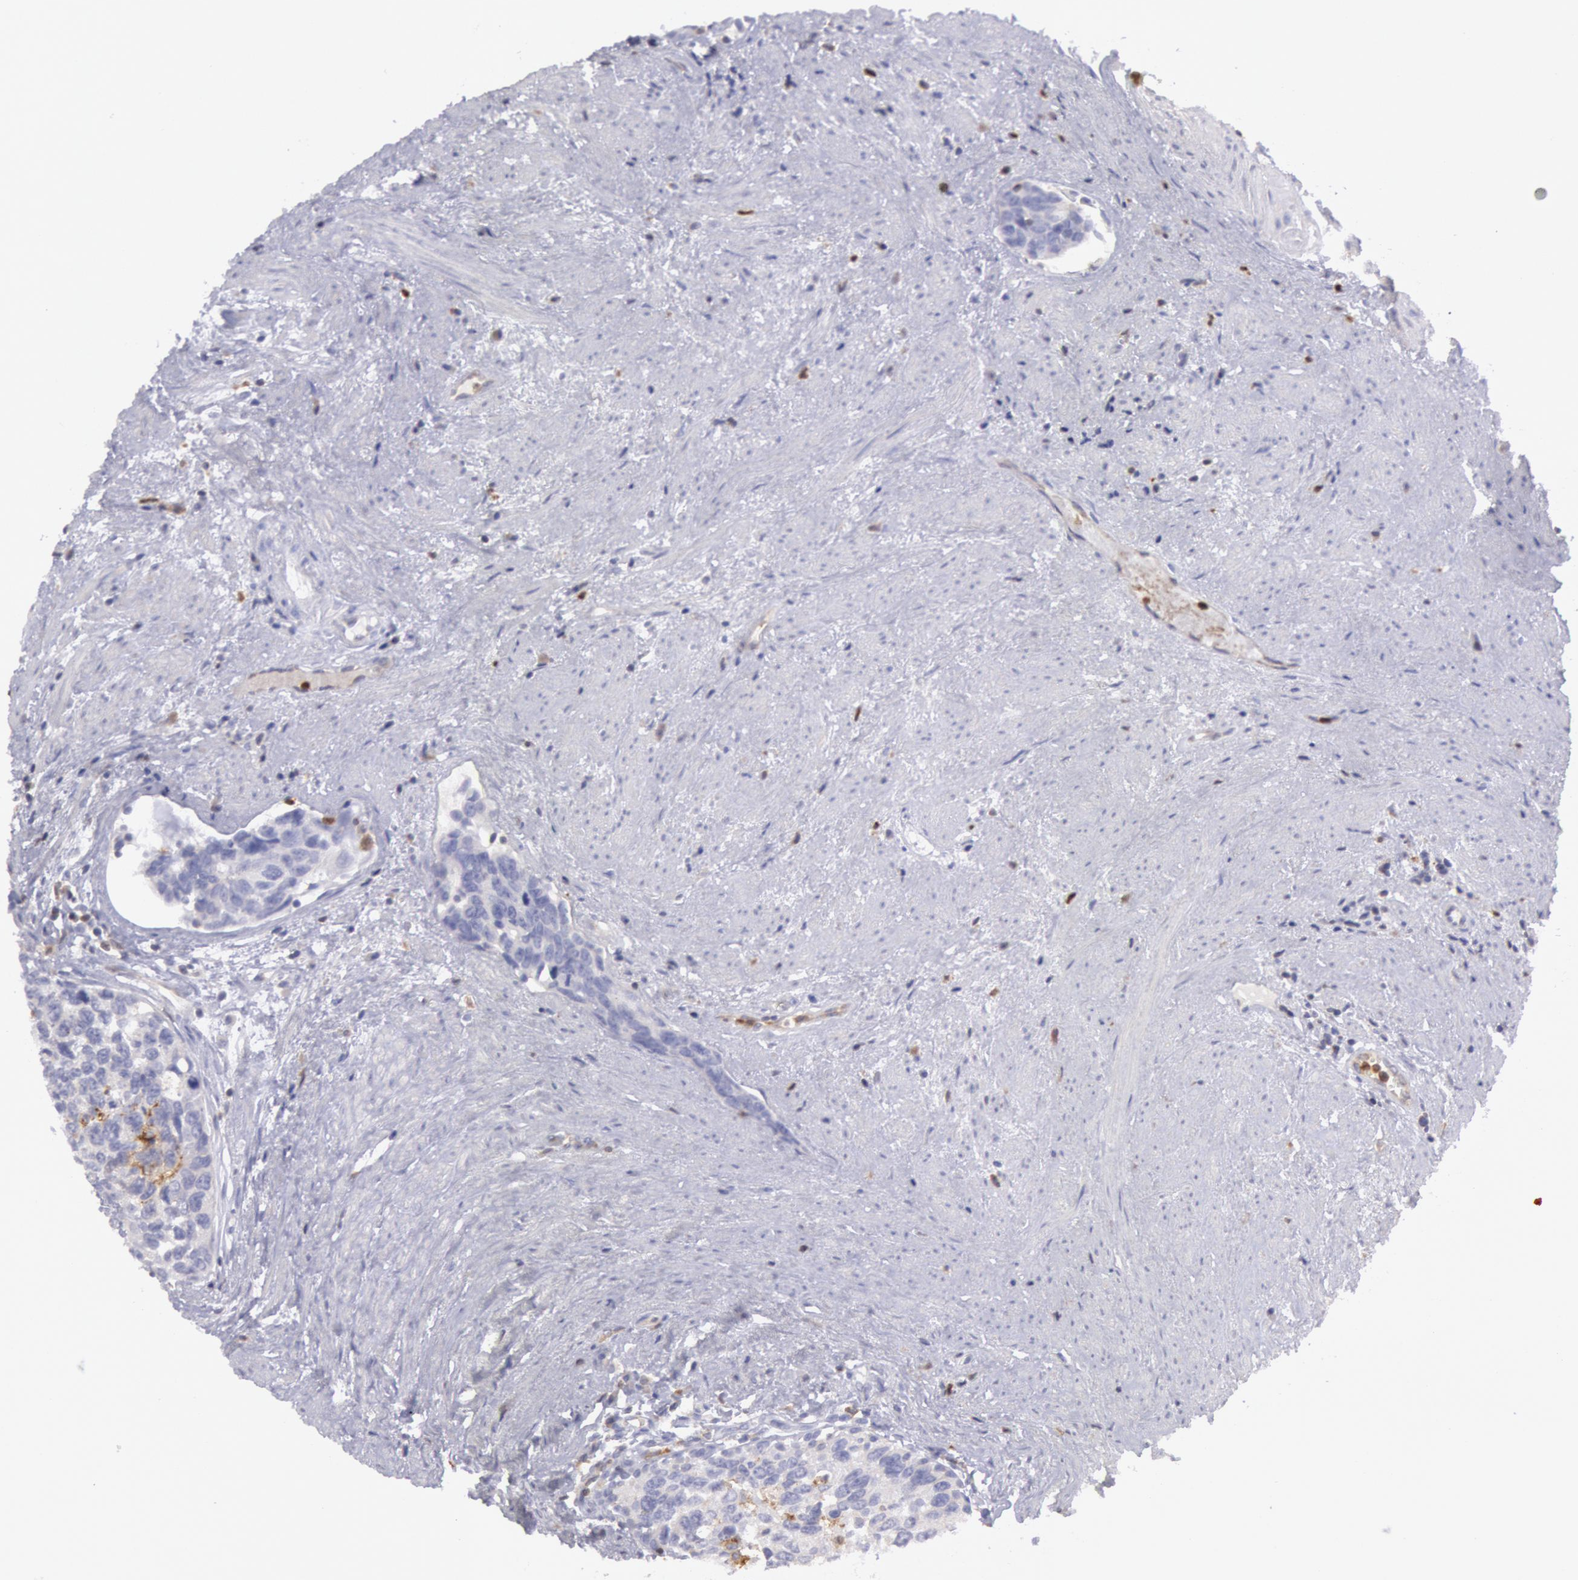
{"staining": {"intensity": "negative", "quantity": "none", "location": "none"}, "tissue": "urothelial cancer", "cell_type": "Tumor cells", "image_type": "cancer", "snomed": [{"axis": "morphology", "description": "Urothelial carcinoma, High grade"}, {"axis": "topography", "description": "Urinary bladder"}], "caption": "An image of high-grade urothelial carcinoma stained for a protein exhibits no brown staining in tumor cells.", "gene": "RAB27A", "patient": {"sex": "male", "age": 81}}